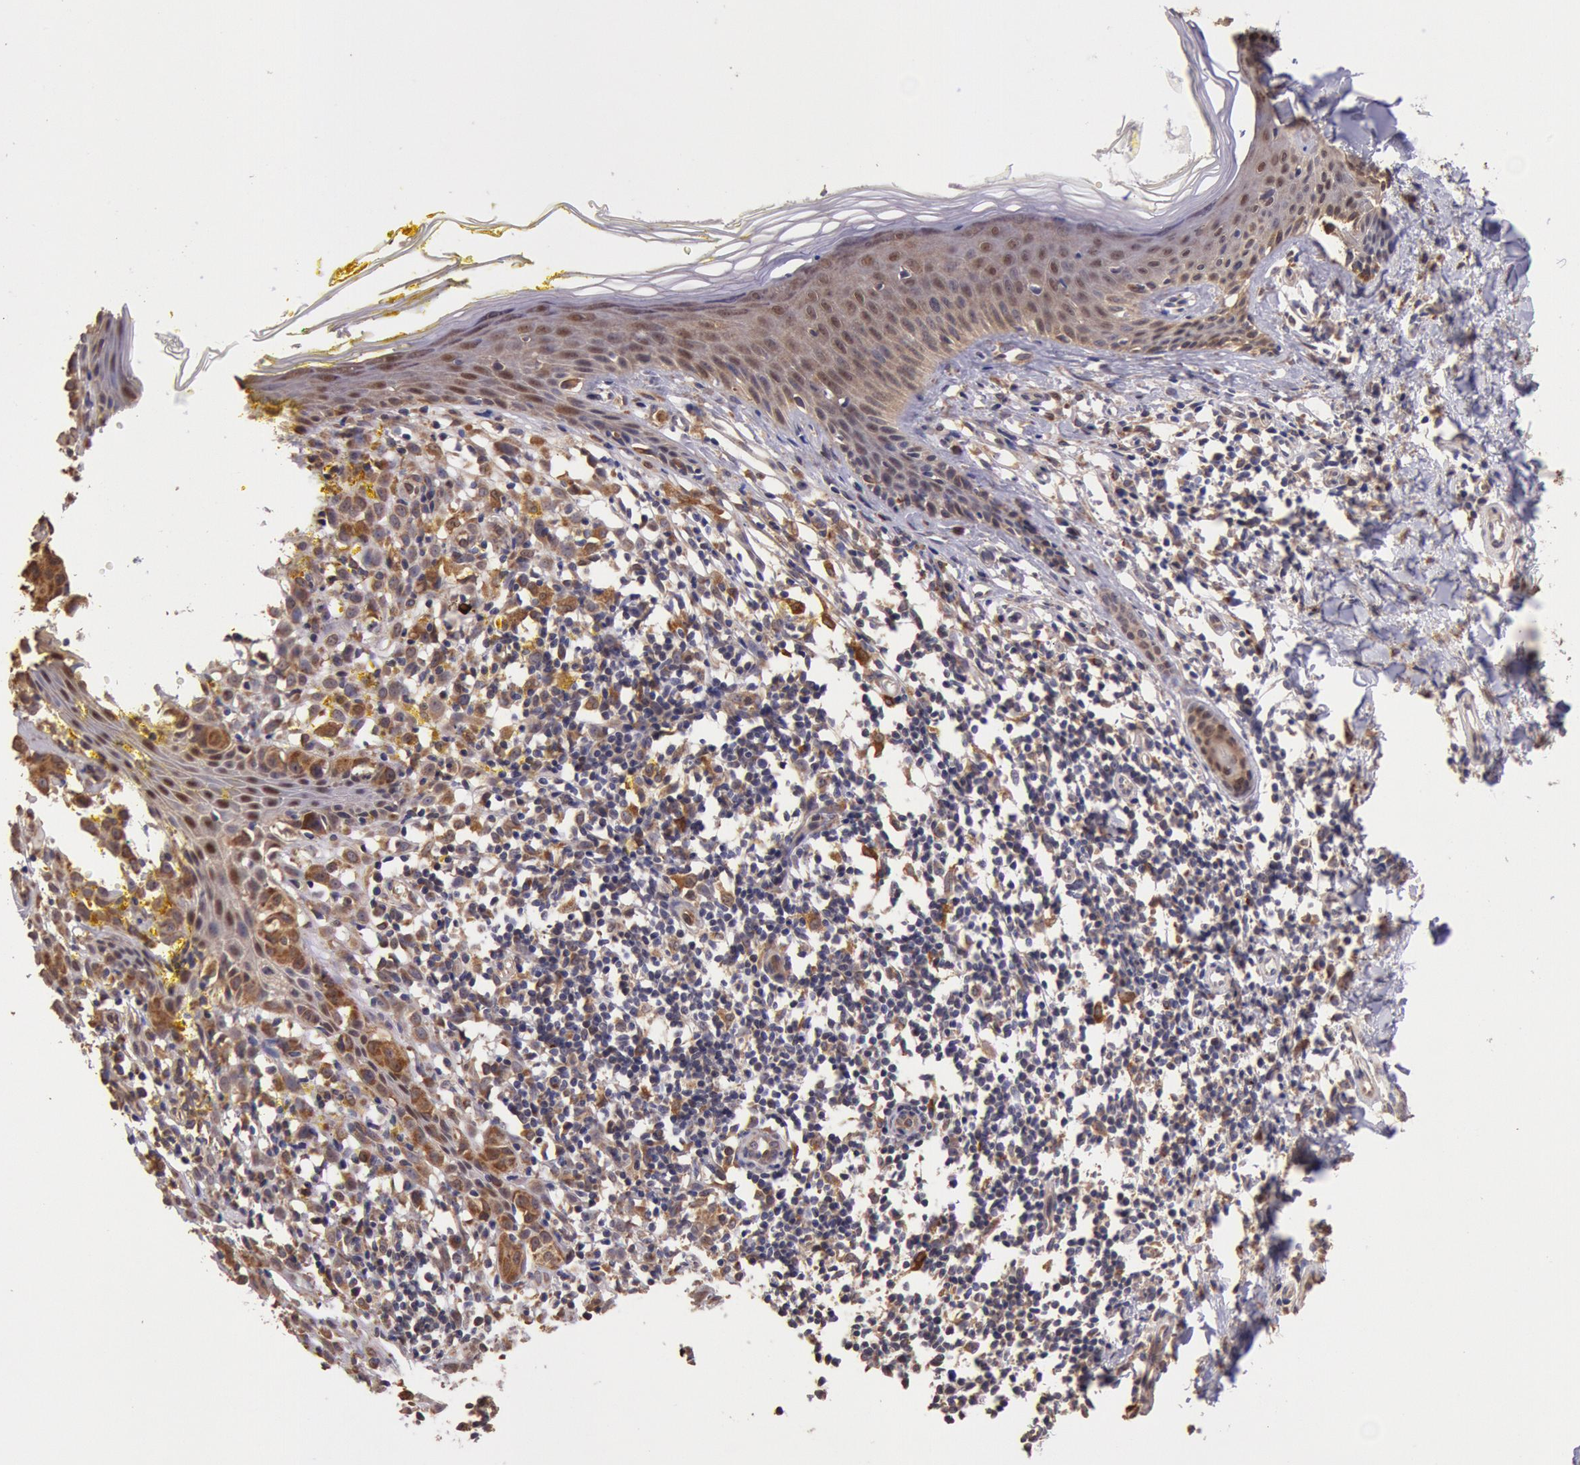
{"staining": {"intensity": "moderate", "quantity": ">75%", "location": "cytoplasmic/membranous,nuclear"}, "tissue": "melanoma", "cell_type": "Tumor cells", "image_type": "cancer", "snomed": [{"axis": "morphology", "description": "Malignant melanoma, NOS"}, {"axis": "topography", "description": "Skin"}], "caption": "An immunohistochemistry (IHC) histopathology image of tumor tissue is shown. Protein staining in brown shows moderate cytoplasmic/membranous and nuclear positivity in malignant melanoma within tumor cells. (Stains: DAB (3,3'-diaminobenzidine) in brown, nuclei in blue, Microscopy: brightfield microscopy at high magnification).", "gene": "COMT", "patient": {"sex": "female", "age": 52}}